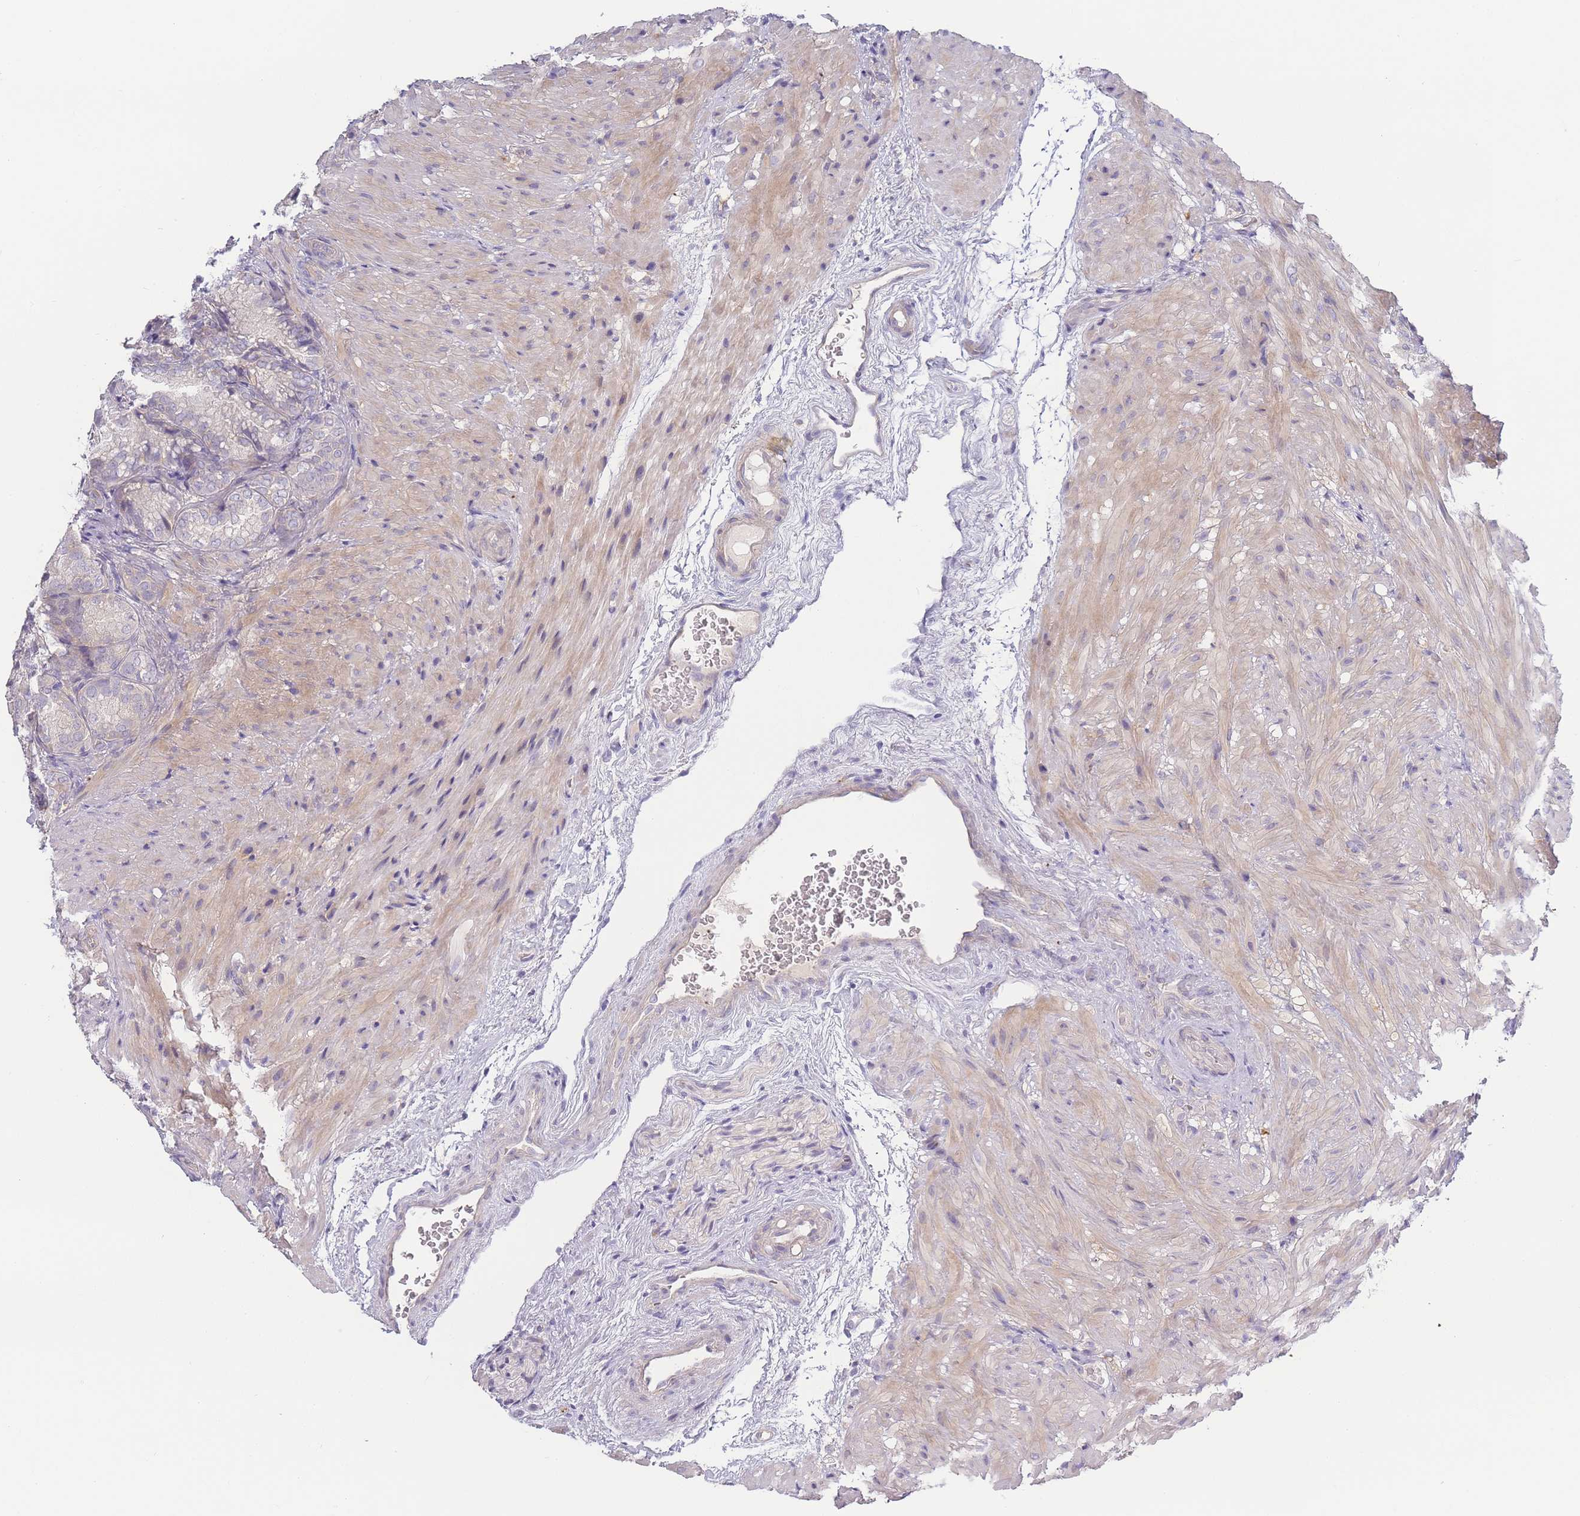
{"staining": {"intensity": "negative", "quantity": "none", "location": "none"}, "tissue": "seminal vesicle", "cell_type": "Glandular cells", "image_type": "normal", "snomed": [{"axis": "morphology", "description": "Normal tissue, NOS"}, {"axis": "topography", "description": "Seminal veicle"}], "caption": "Immunohistochemistry (IHC) of benign seminal vesicle demonstrates no expression in glandular cells.", "gene": "SPHKAP", "patient": {"sex": "male", "age": 58}}